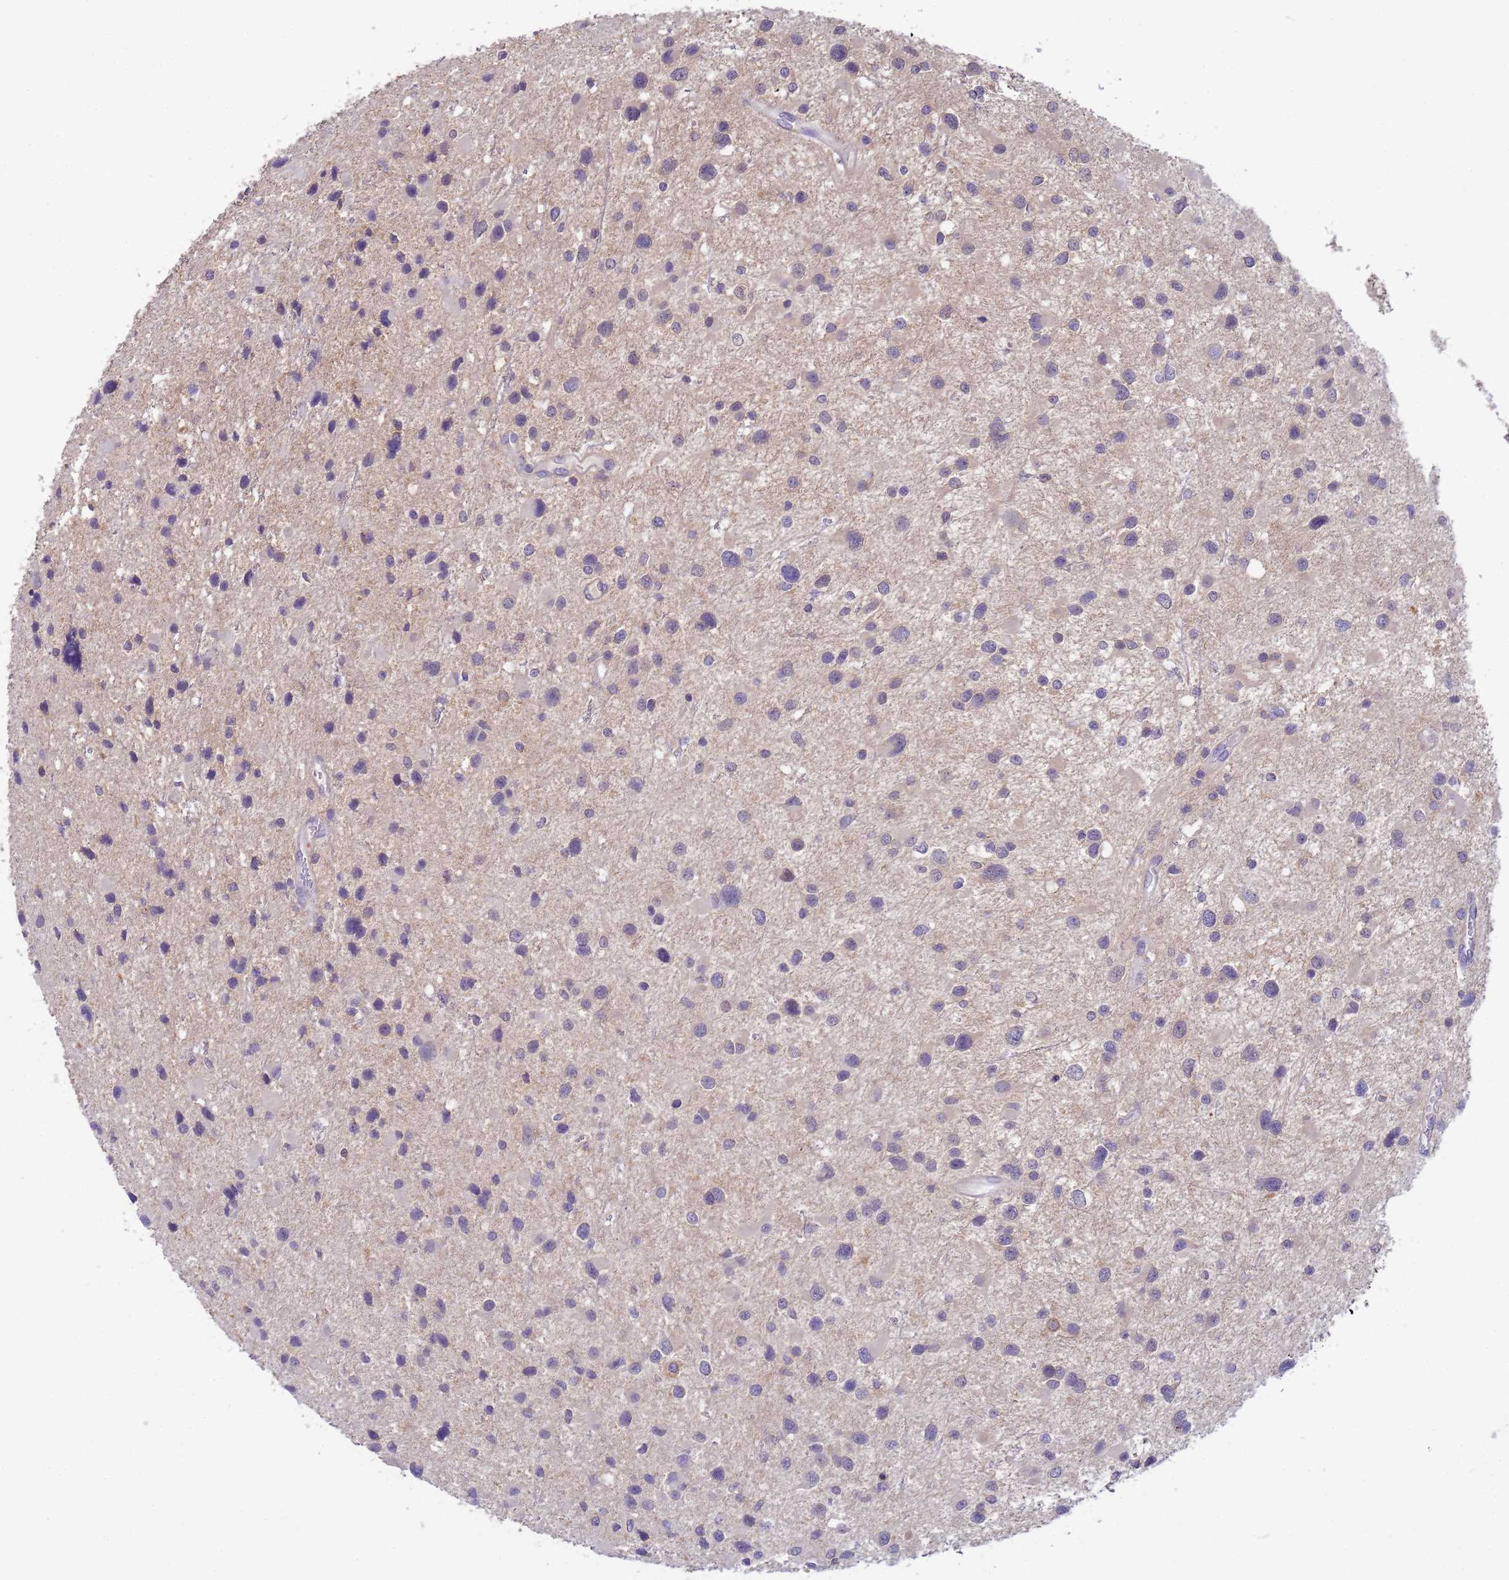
{"staining": {"intensity": "negative", "quantity": "none", "location": "none"}, "tissue": "glioma", "cell_type": "Tumor cells", "image_type": "cancer", "snomed": [{"axis": "morphology", "description": "Glioma, malignant, Low grade"}, {"axis": "topography", "description": "Brain"}], "caption": "High magnification brightfield microscopy of glioma stained with DAB (brown) and counterstained with hematoxylin (blue): tumor cells show no significant staining. (DAB immunohistochemistry (IHC), high magnification).", "gene": "KLHL13", "patient": {"sex": "female", "age": 32}}